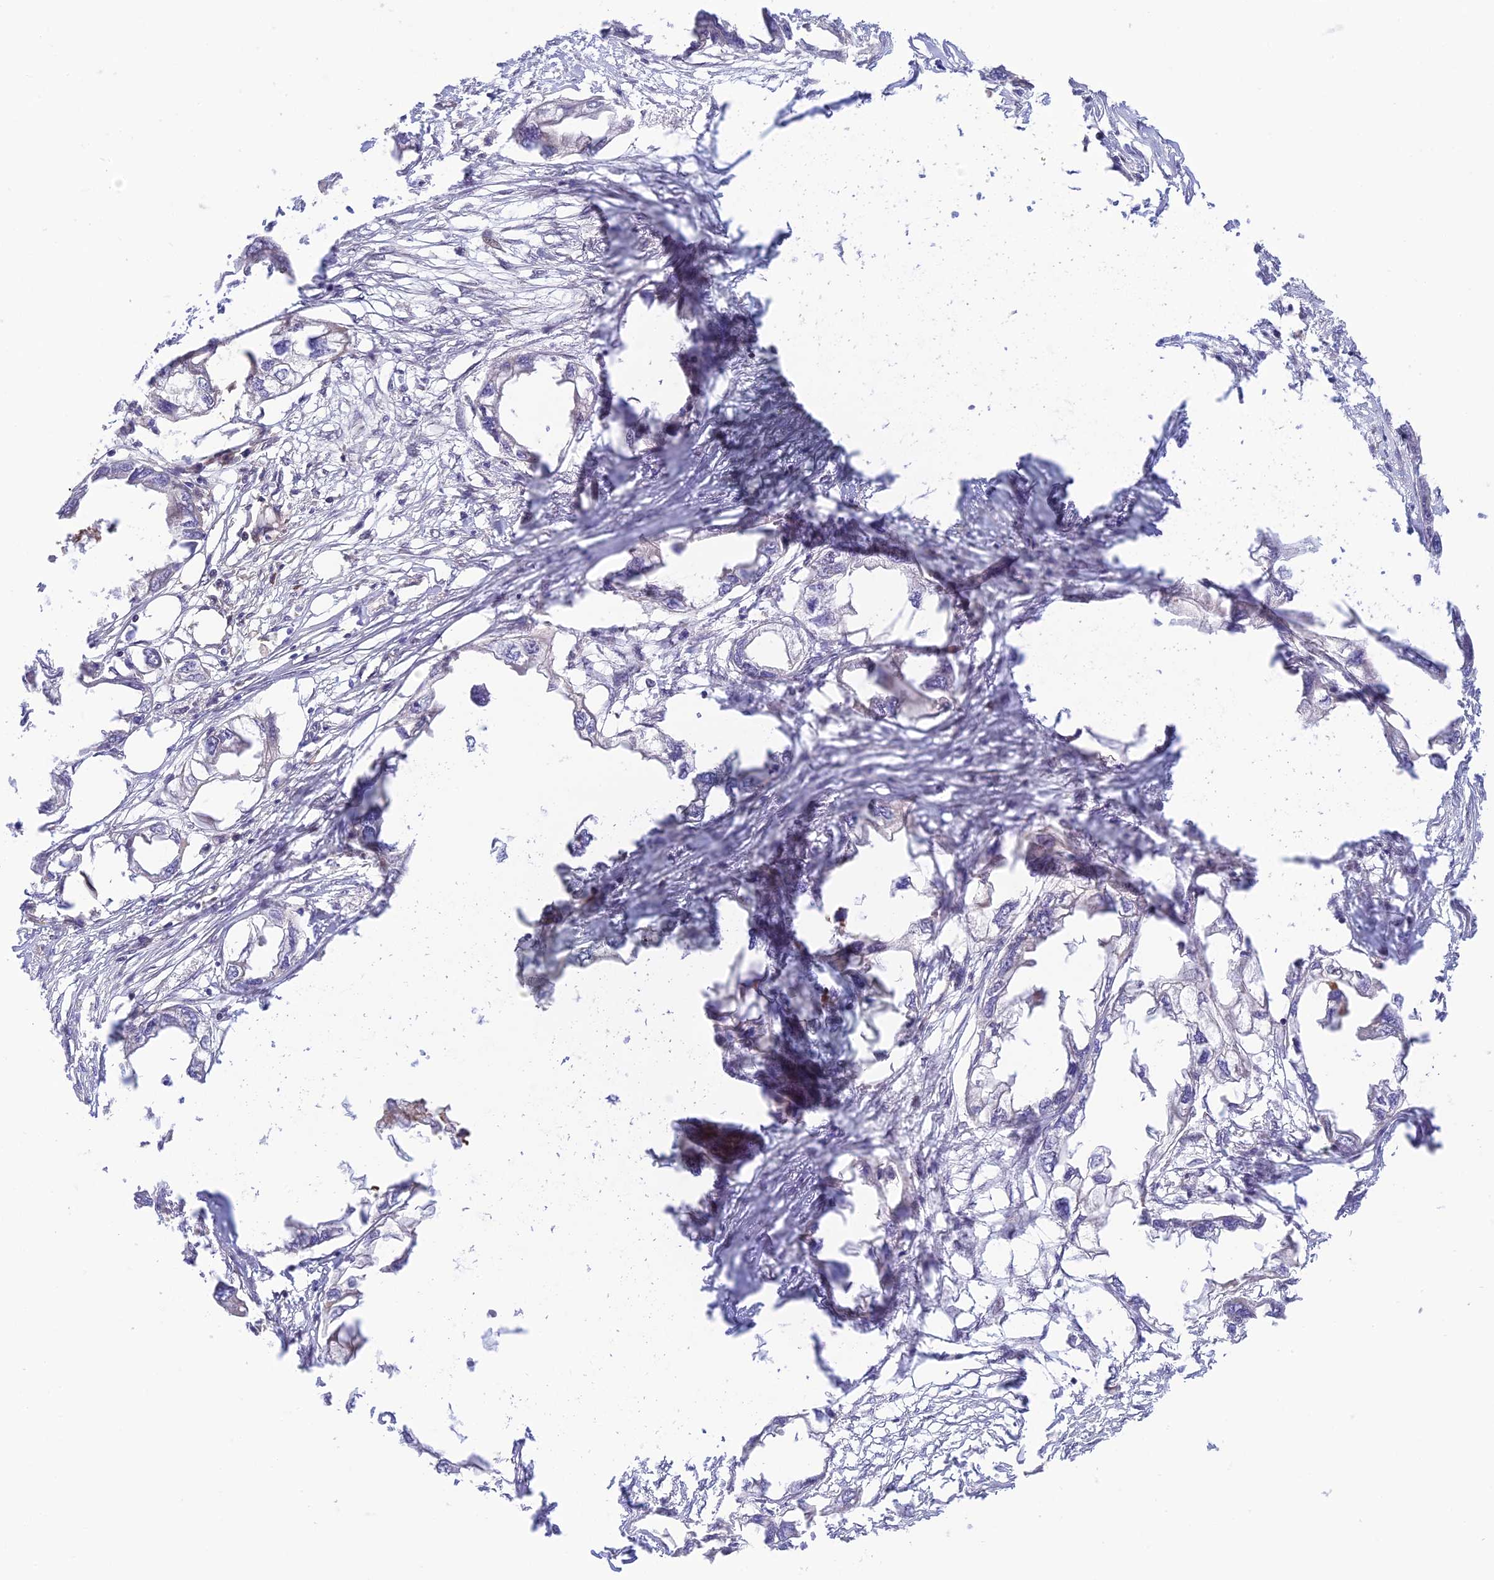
{"staining": {"intensity": "negative", "quantity": "none", "location": "none"}, "tissue": "endometrial cancer", "cell_type": "Tumor cells", "image_type": "cancer", "snomed": [{"axis": "morphology", "description": "Adenocarcinoma, NOS"}, {"axis": "morphology", "description": "Adenocarcinoma, metastatic, NOS"}, {"axis": "topography", "description": "Adipose tissue"}, {"axis": "topography", "description": "Endometrium"}], "caption": "Immunohistochemistry histopathology image of endometrial cancer (adenocarcinoma) stained for a protein (brown), which exhibits no staining in tumor cells. (Stains: DAB (3,3'-diaminobenzidine) immunohistochemistry (IHC) with hematoxylin counter stain, Microscopy: brightfield microscopy at high magnification).", "gene": "ZNF584", "patient": {"sex": "female", "age": 67}}